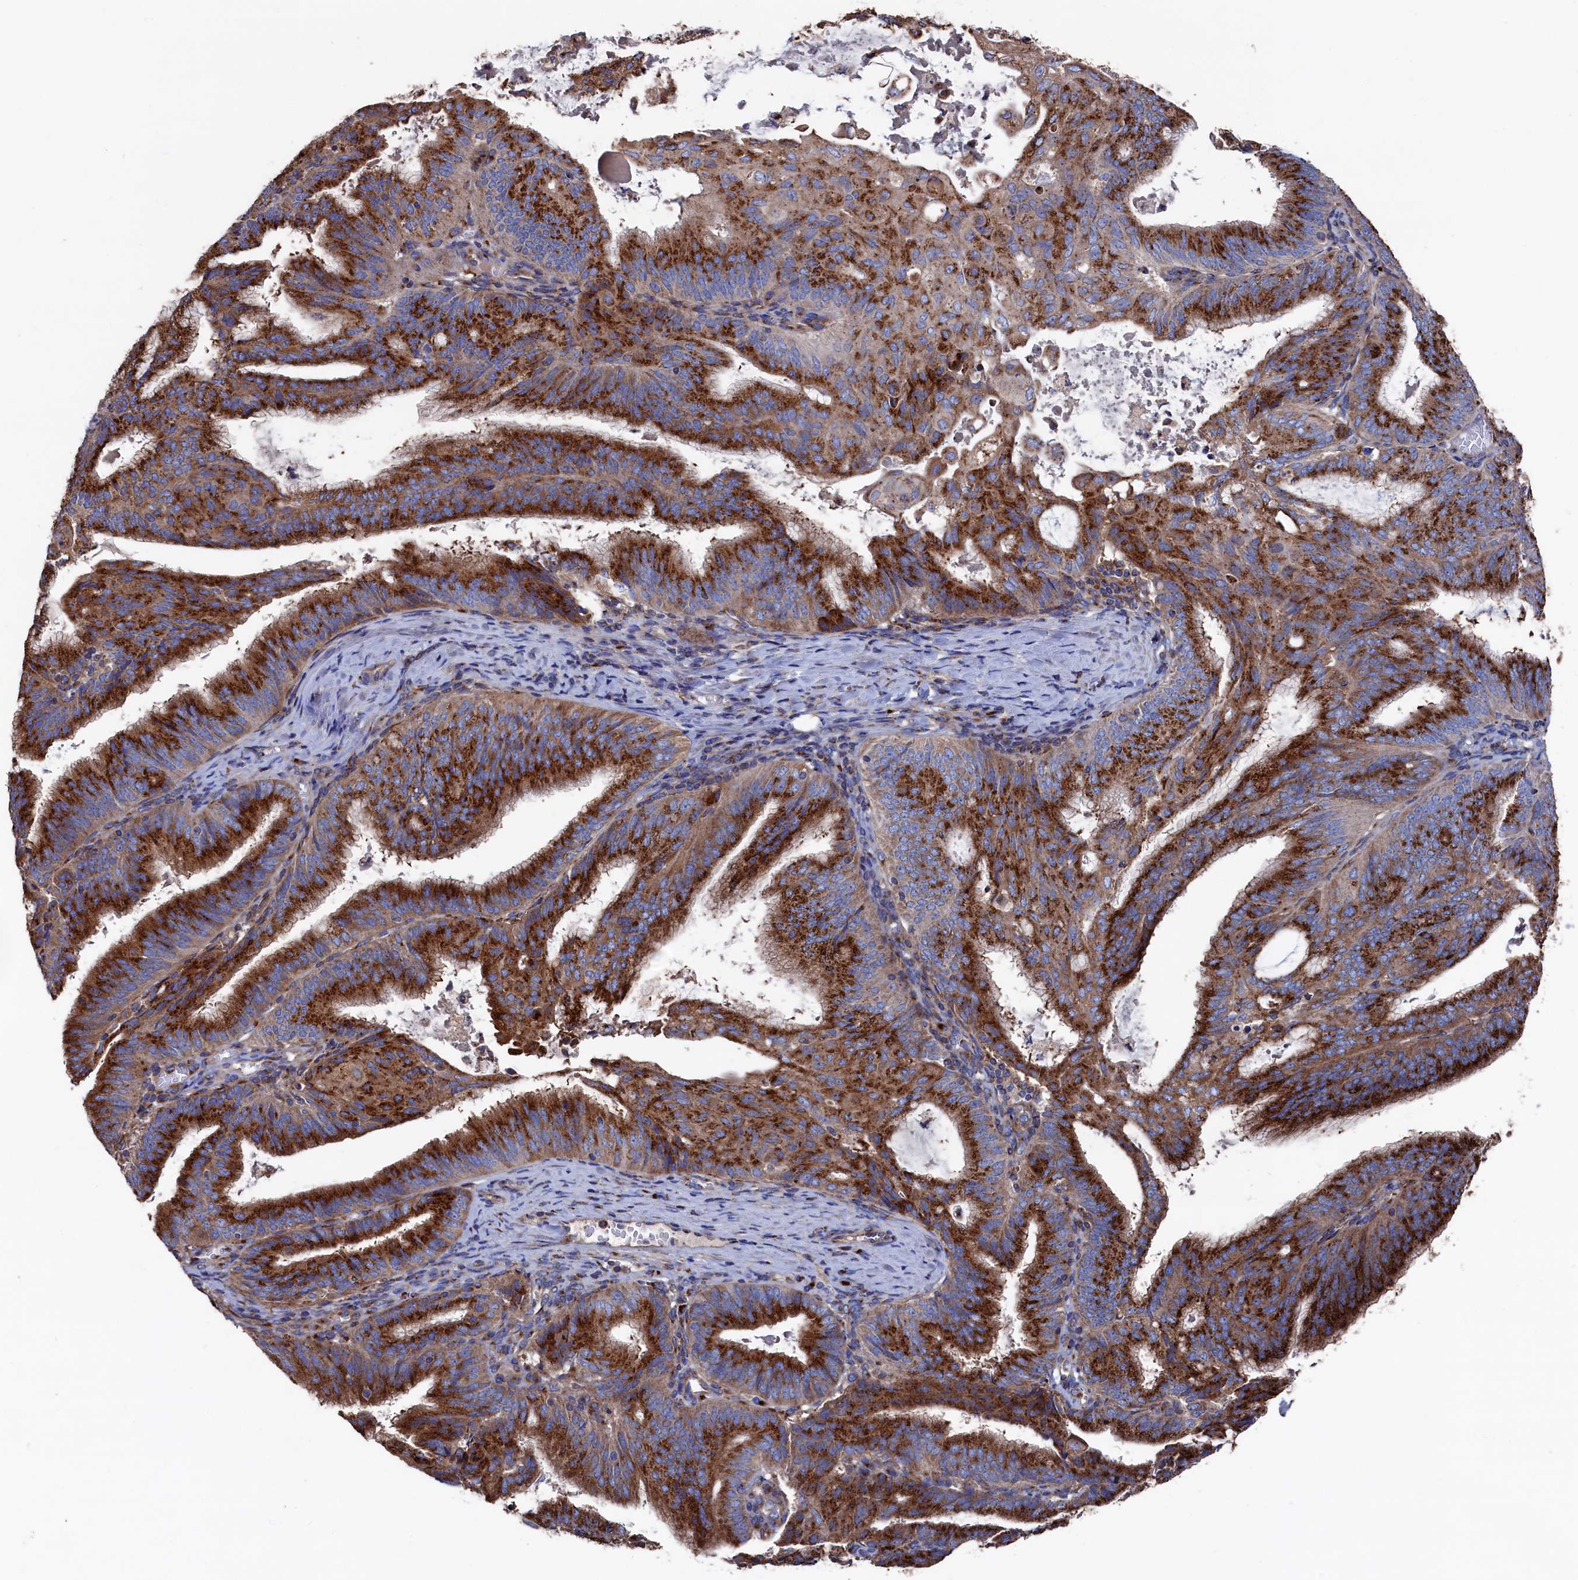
{"staining": {"intensity": "strong", "quantity": ">75%", "location": "cytoplasmic/membranous"}, "tissue": "endometrial cancer", "cell_type": "Tumor cells", "image_type": "cancer", "snomed": [{"axis": "morphology", "description": "Adenocarcinoma, NOS"}, {"axis": "topography", "description": "Endometrium"}], "caption": "Immunohistochemistry (IHC) (DAB (3,3'-diaminobenzidine)) staining of adenocarcinoma (endometrial) reveals strong cytoplasmic/membranous protein expression in about >75% of tumor cells. (DAB IHC, brown staining for protein, blue staining for nuclei).", "gene": "PRRC1", "patient": {"sex": "female", "age": 49}}